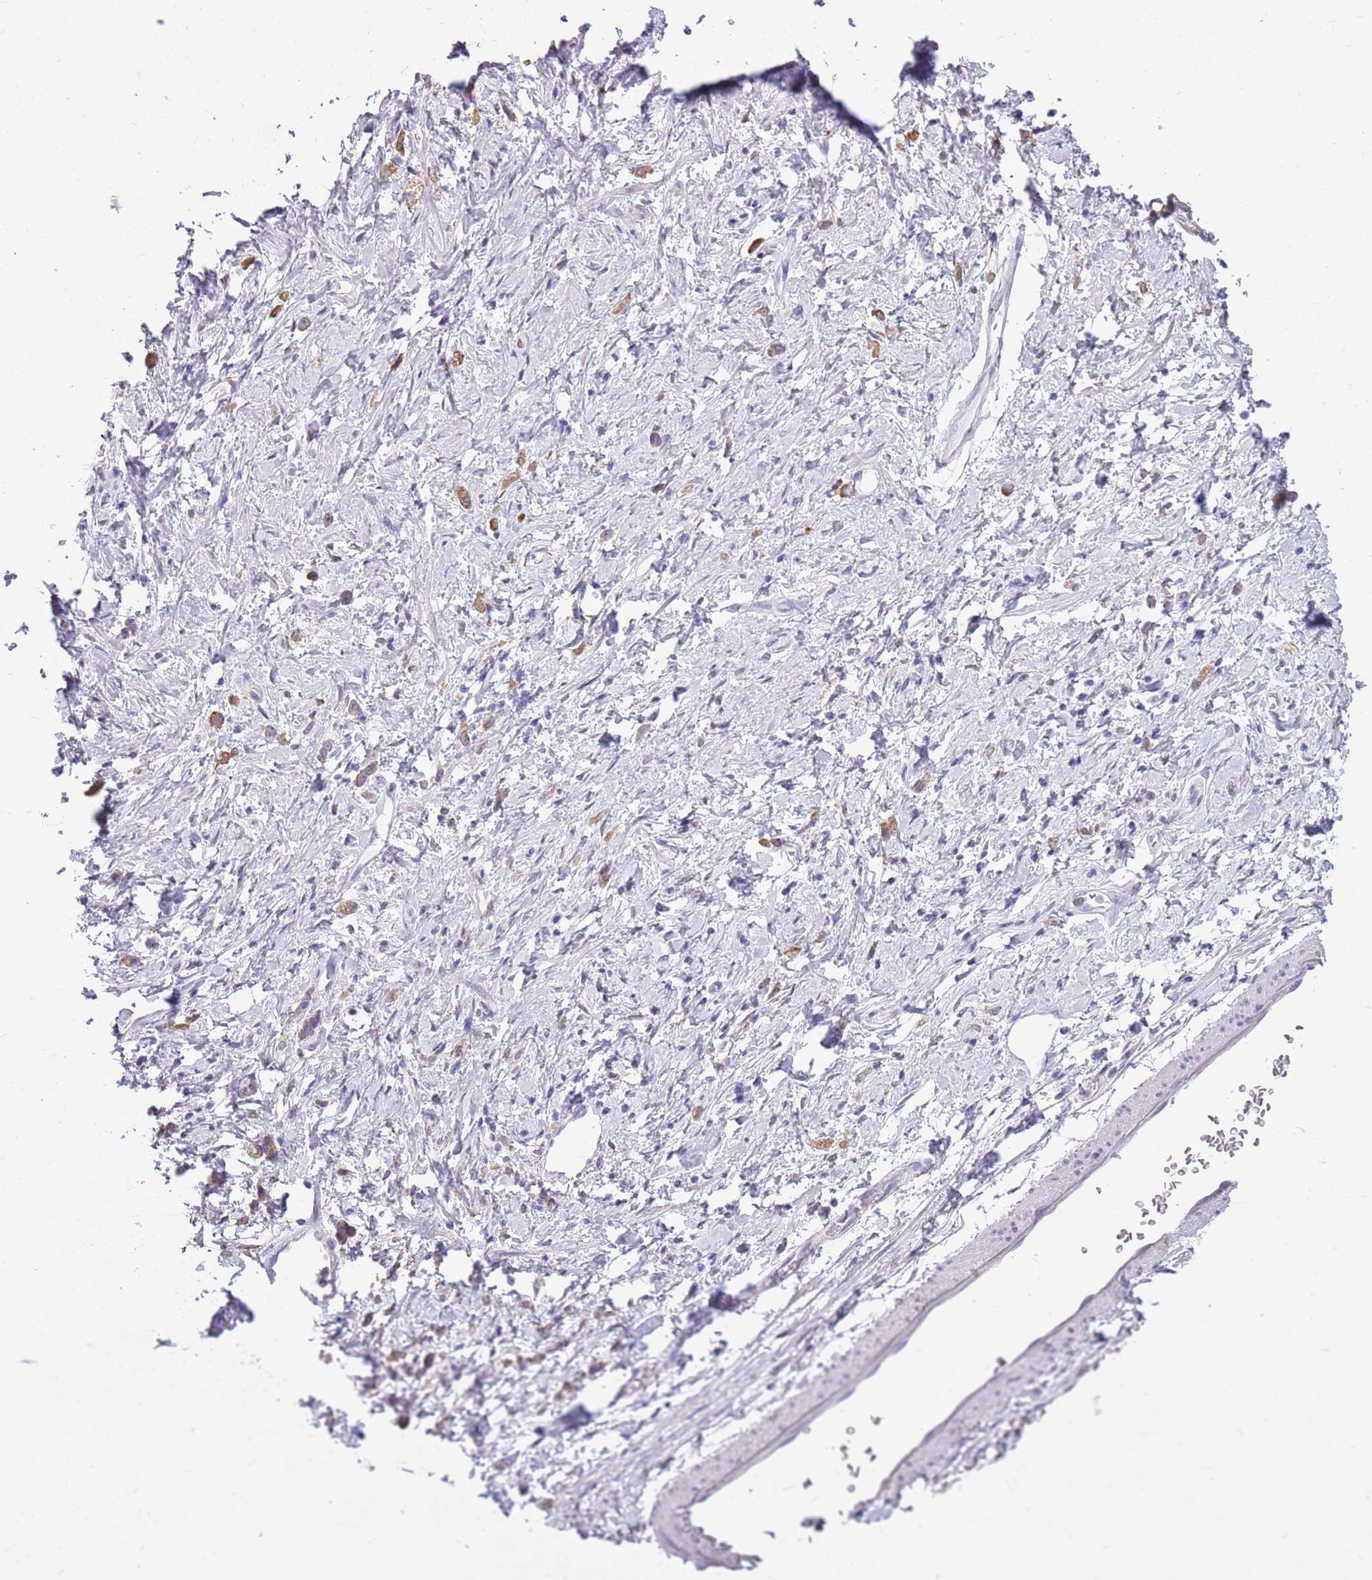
{"staining": {"intensity": "weak", "quantity": "25%-75%", "location": "cytoplasmic/membranous"}, "tissue": "stomach cancer", "cell_type": "Tumor cells", "image_type": "cancer", "snomed": [{"axis": "morphology", "description": "Adenocarcinoma, NOS"}, {"axis": "topography", "description": "Stomach"}], "caption": "Immunohistochemistry micrograph of human stomach cancer (adenocarcinoma) stained for a protein (brown), which reveals low levels of weak cytoplasmic/membranous positivity in about 25%-75% of tumor cells.", "gene": "KCTD19", "patient": {"sex": "female", "age": 60}}